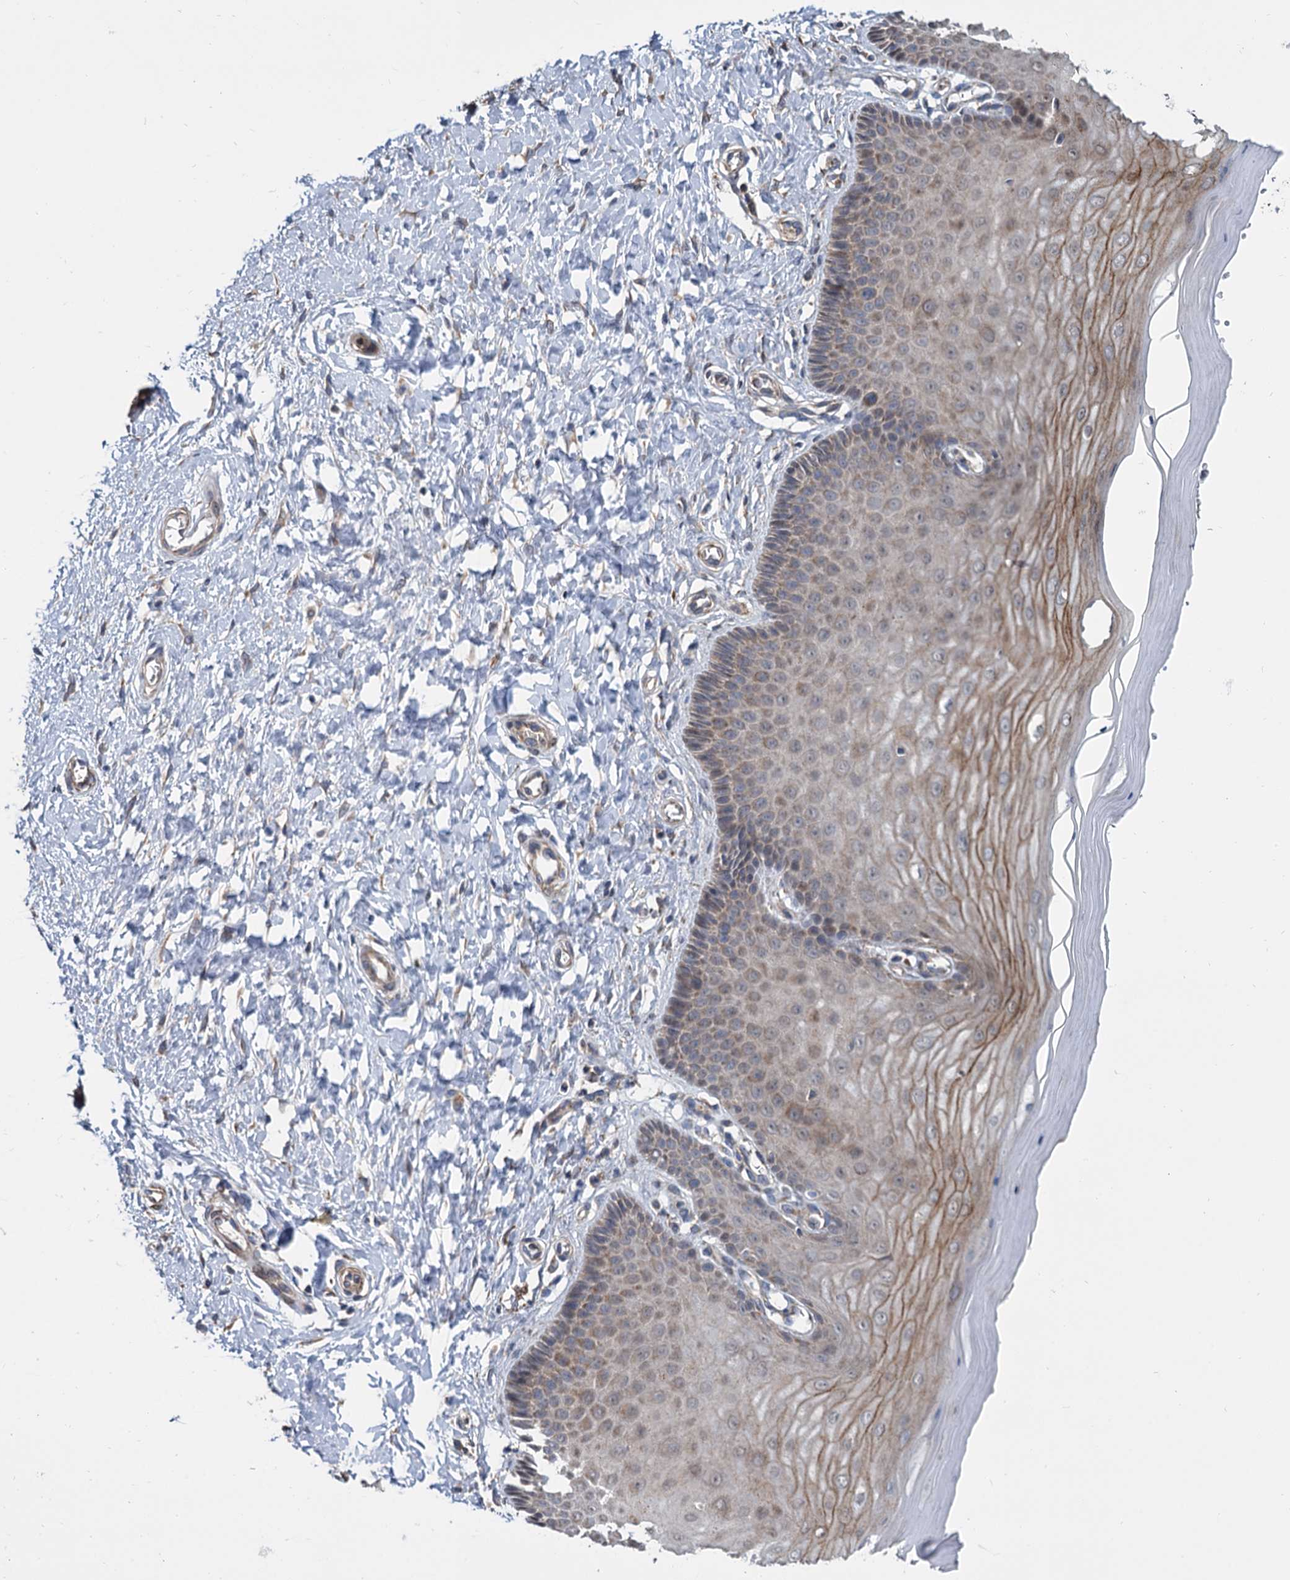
{"staining": {"intensity": "negative", "quantity": "none", "location": "none"}, "tissue": "cervix", "cell_type": "Glandular cells", "image_type": "normal", "snomed": [{"axis": "morphology", "description": "Normal tissue, NOS"}, {"axis": "topography", "description": "Cervix"}], "caption": "Immunohistochemistry micrograph of unremarkable human cervix stained for a protein (brown), which shows no expression in glandular cells.", "gene": "ALKBH7", "patient": {"sex": "female", "age": 55}}